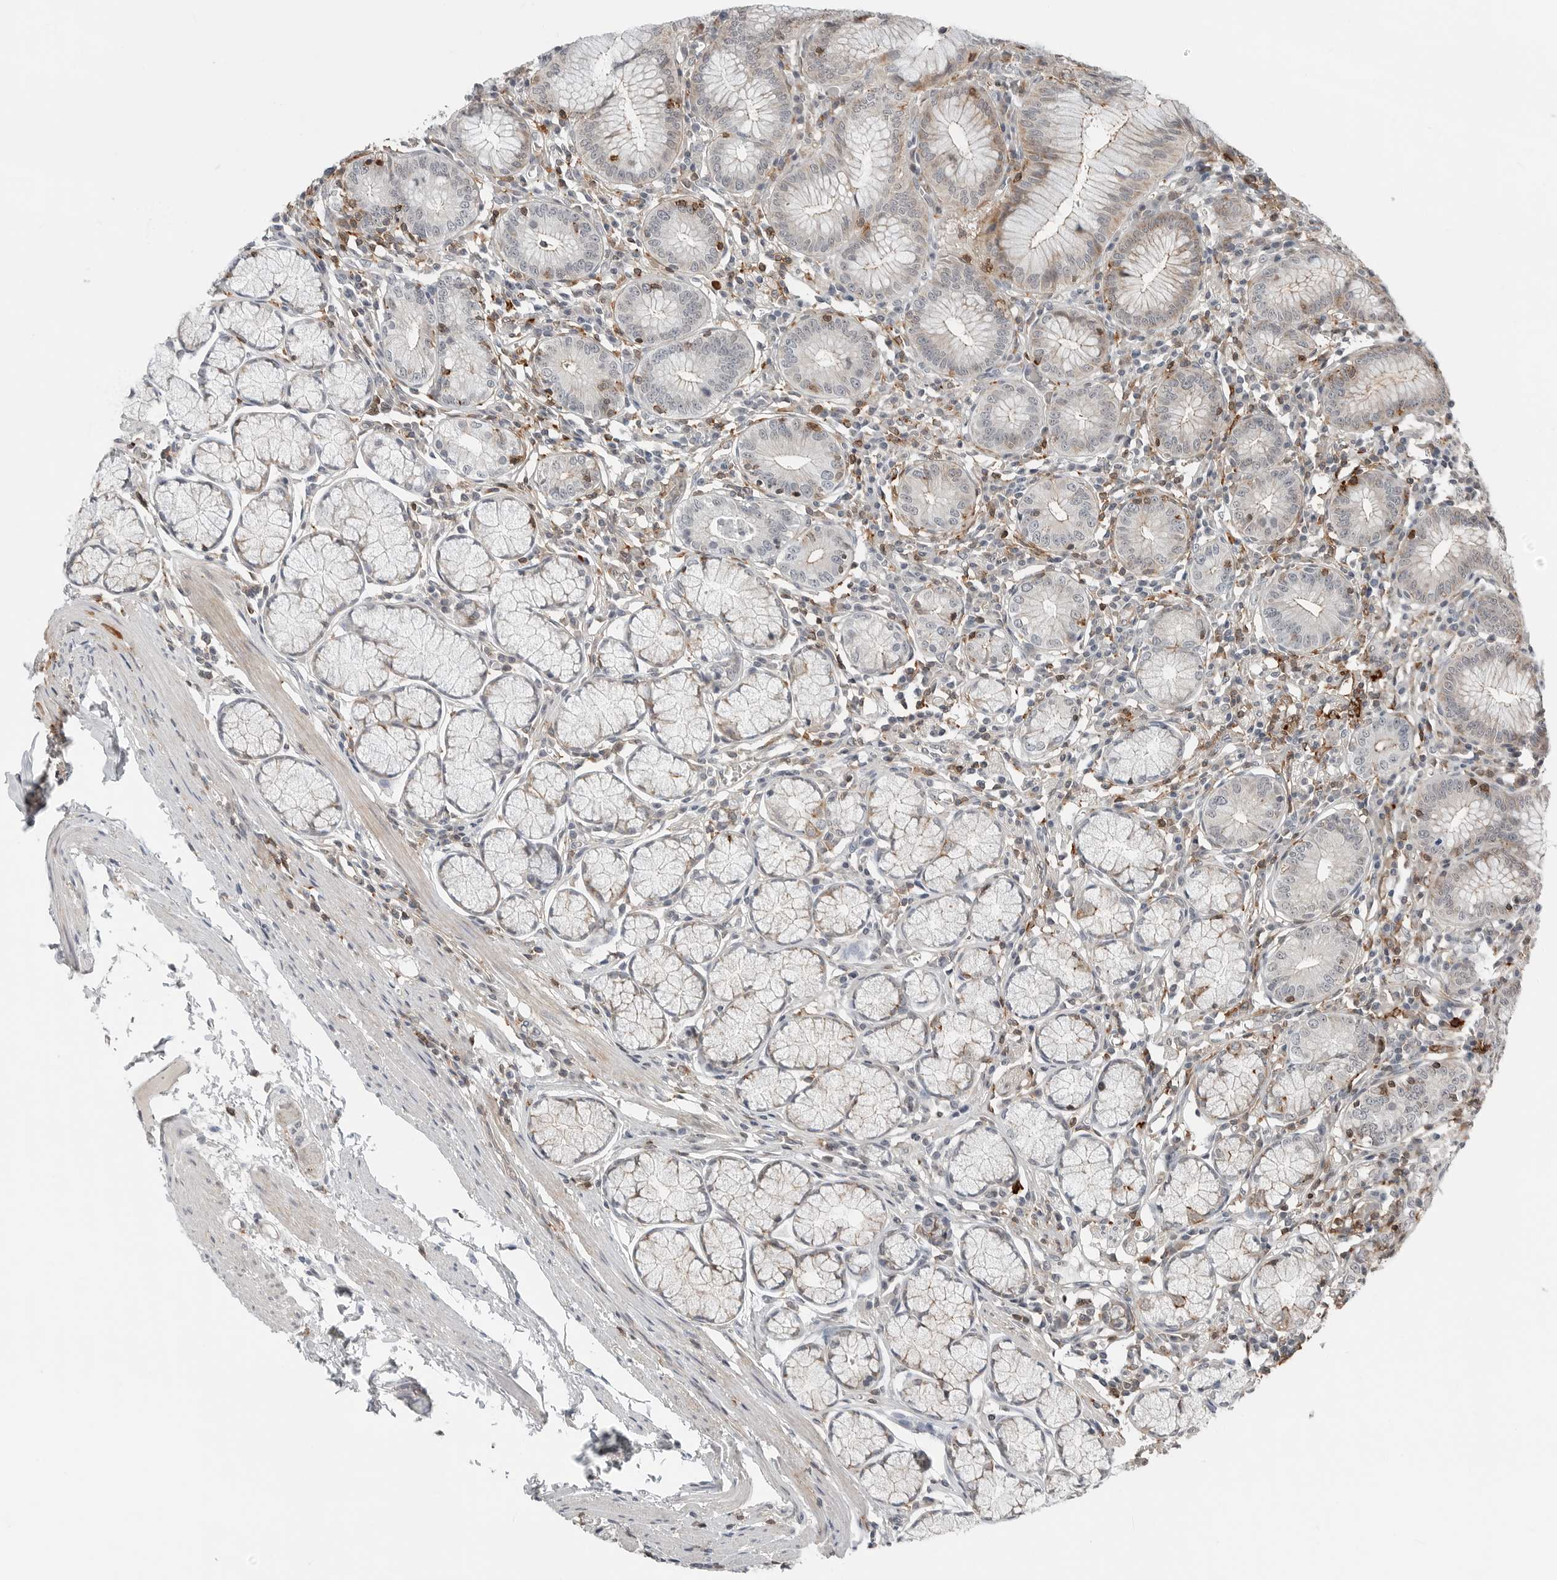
{"staining": {"intensity": "moderate", "quantity": "25%-75%", "location": "cytoplasmic/membranous"}, "tissue": "stomach", "cell_type": "Glandular cells", "image_type": "normal", "snomed": [{"axis": "morphology", "description": "Normal tissue, NOS"}, {"axis": "topography", "description": "Stomach"}], "caption": "This is an image of immunohistochemistry staining of benign stomach, which shows moderate expression in the cytoplasmic/membranous of glandular cells.", "gene": "LEFTY2", "patient": {"sex": "male", "age": 55}}